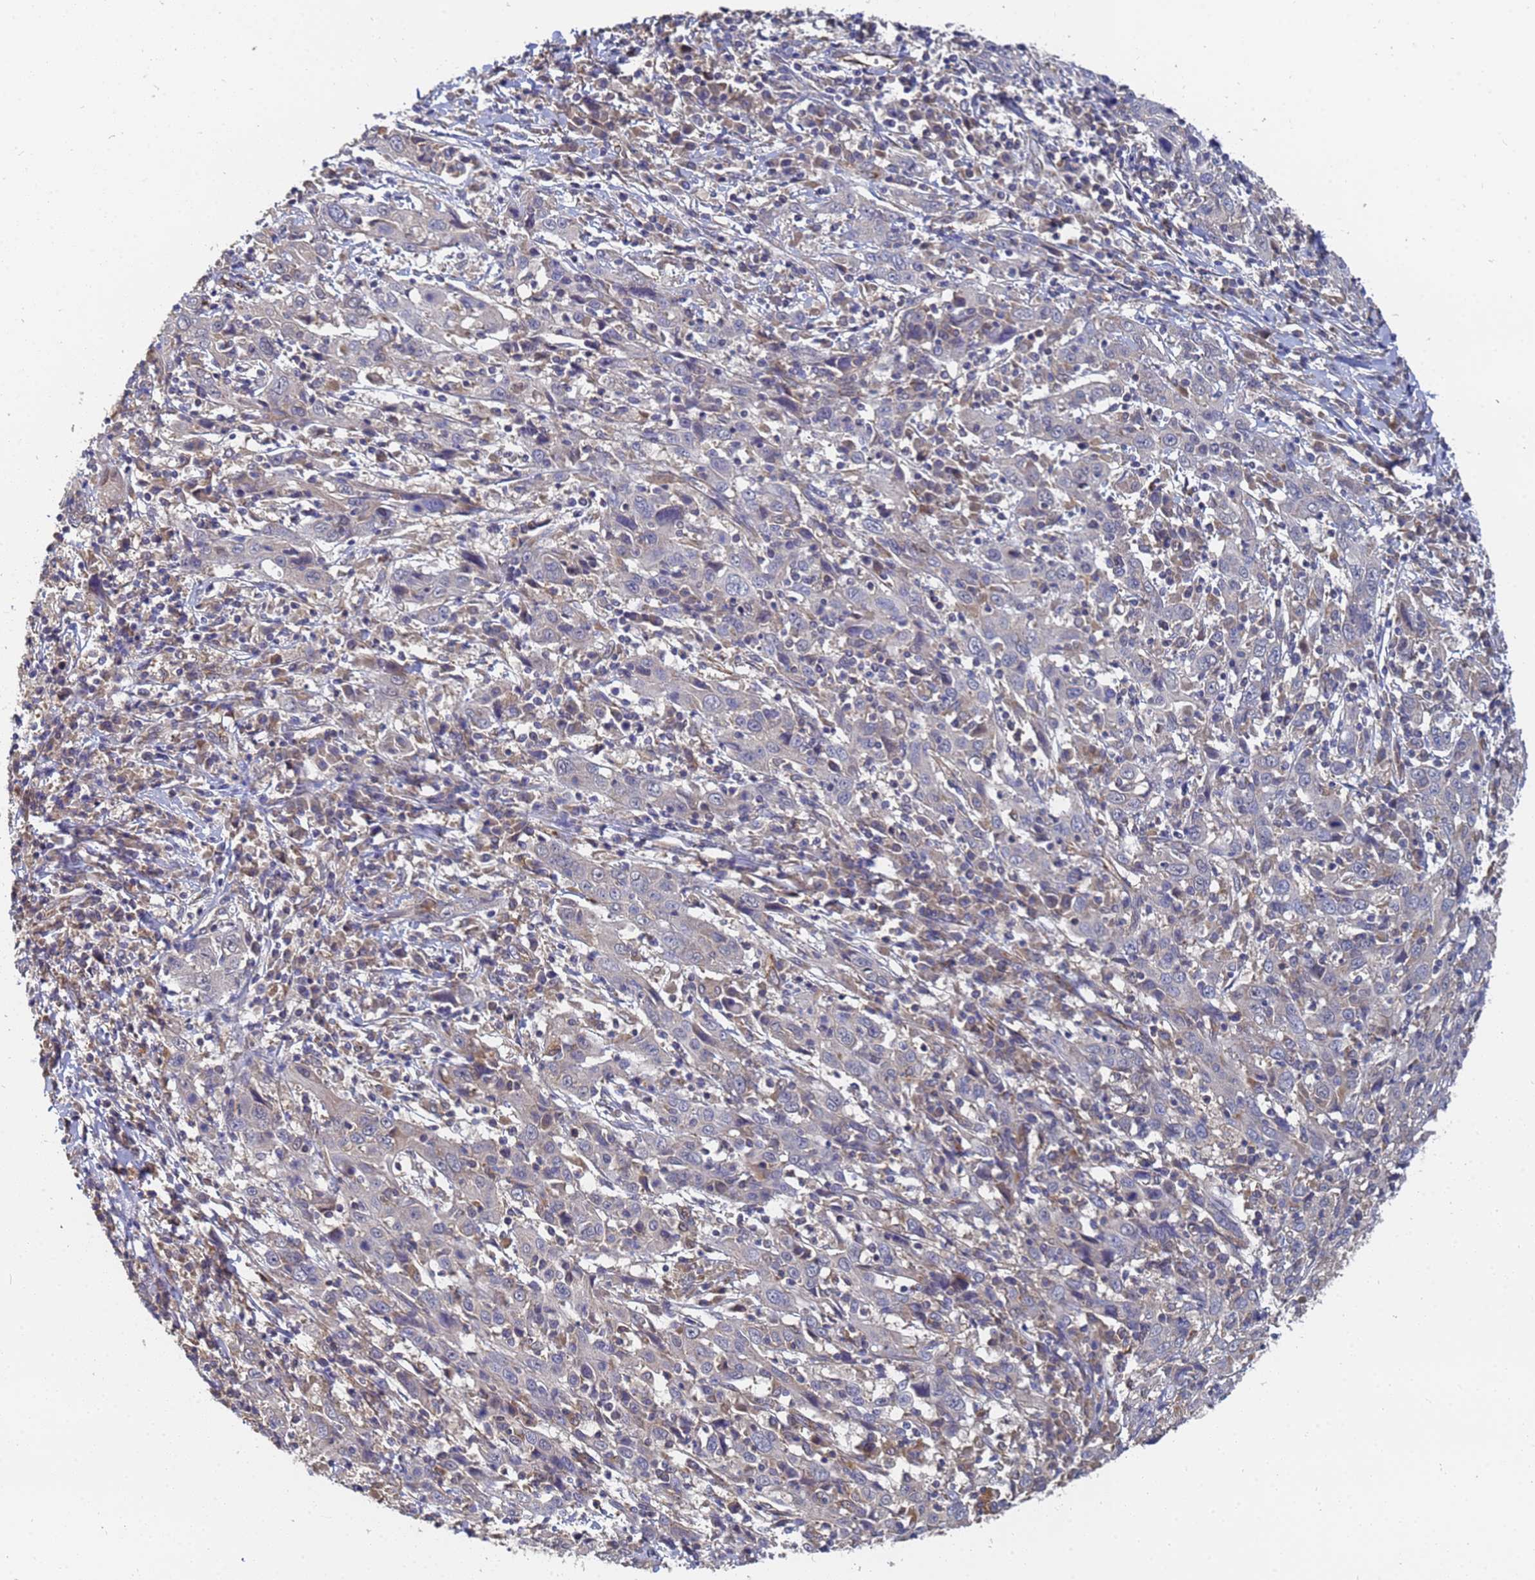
{"staining": {"intensity": "negative", "quantity": "none", "location": "none"}, "tissue": "cervical cancer", "cell_type": "Tumor cells", "image_type": "cancer", "snomed": [{"axis": "morphology", "description": "Squamous cell carcinoma, NOS"}, {"axis": "topography", "description": "Cervix"}], "caption": "A high-resolution photomicrograph shows IHC staining of squamous cell carcinoma (cervical), which displays no significant staining in tumor cells.", "gene": "ALS2CL", "patient": {"sex": "female", "age": 46}}